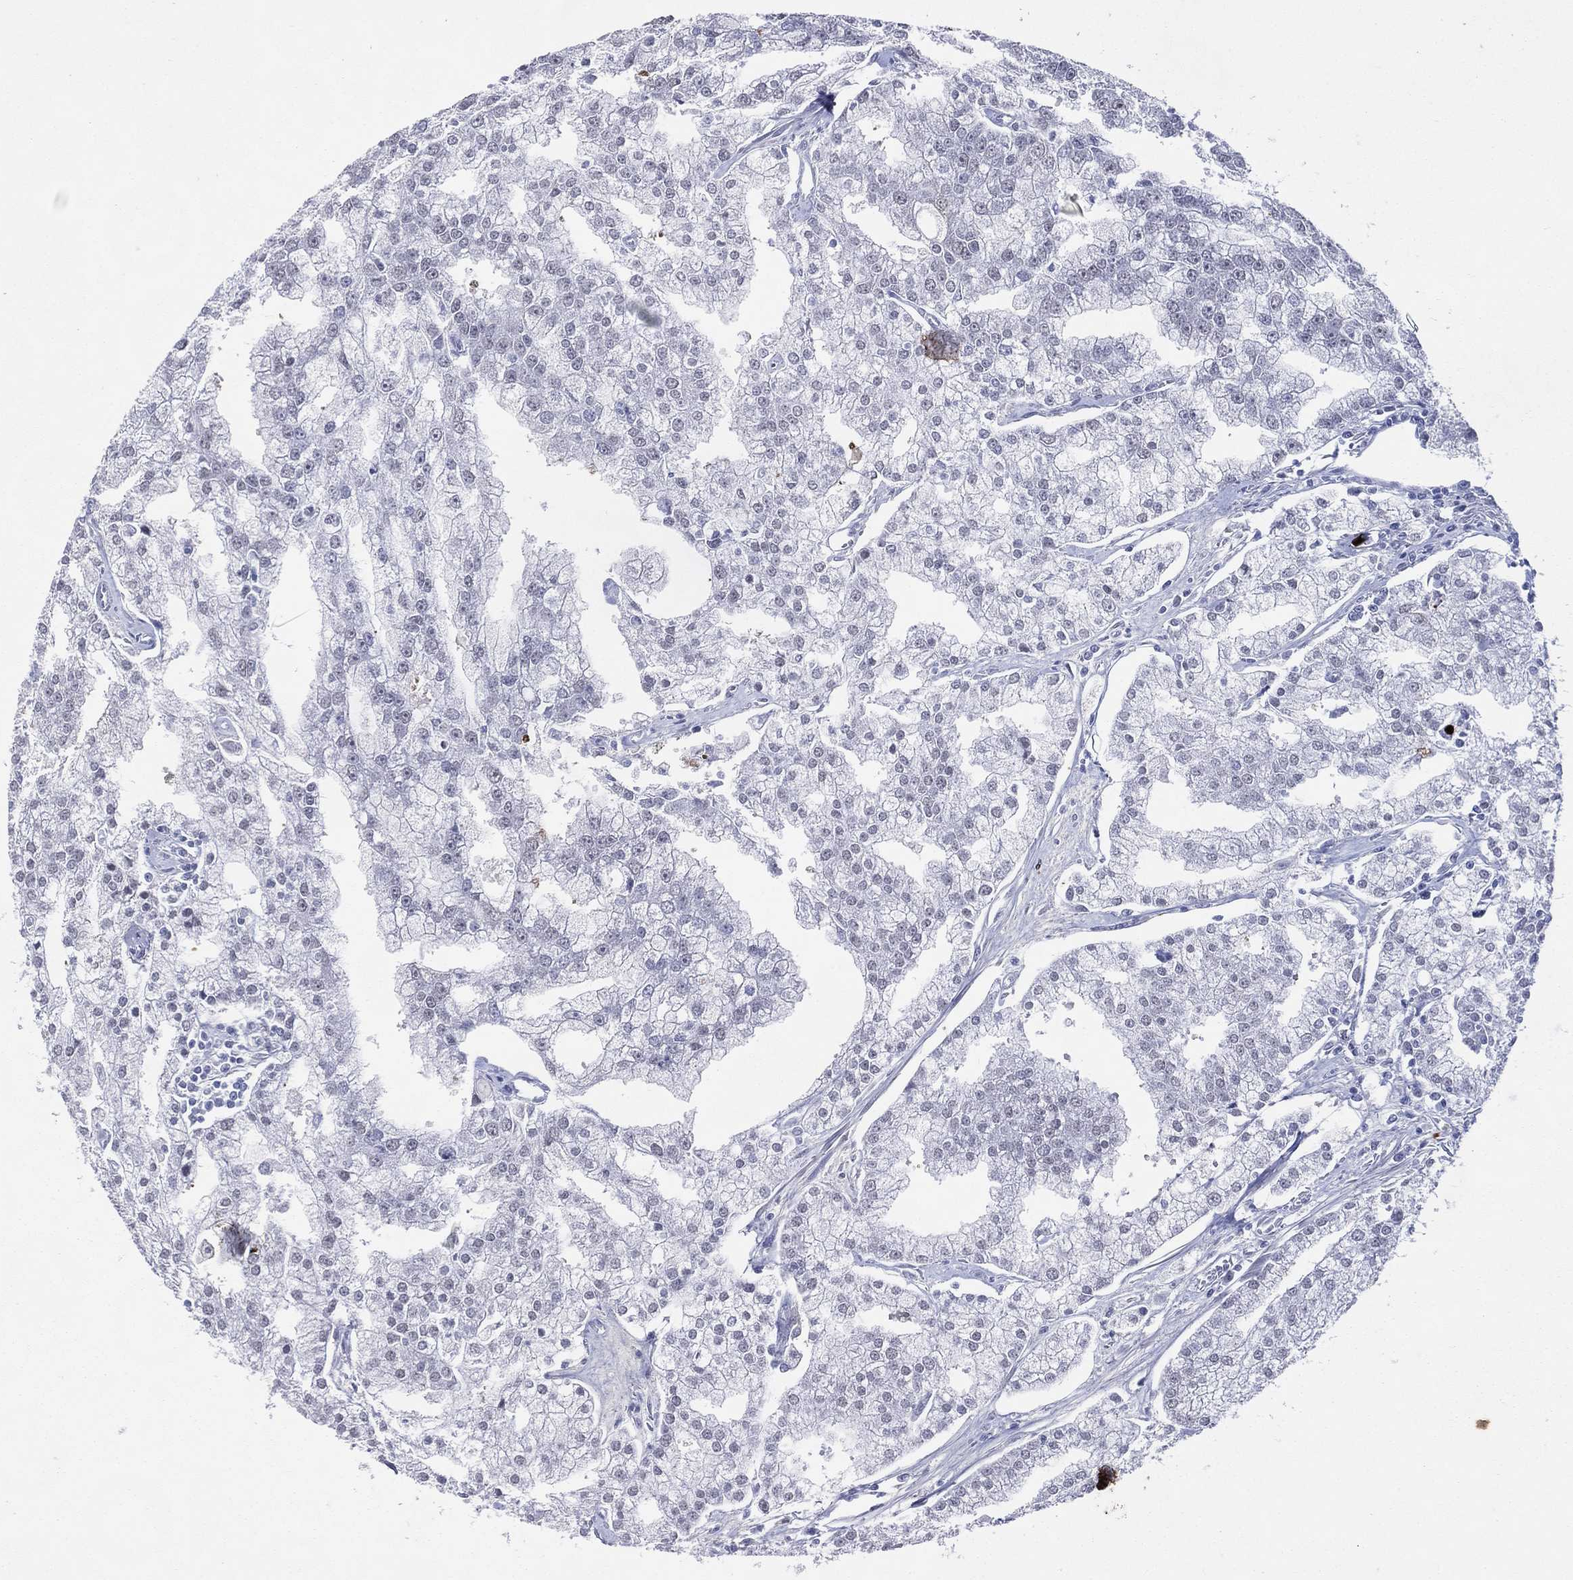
{"staining": {"intensity": "strong", "quantity": "25%-75%", "location": "cytoplasmic/membranous"}, "tissue": "prostate cancer", "cell_type": "Tumor cells", "image_type": "cancer", "snomed": [{"axis": "morphology", "description": "Adenocarcinoma, NOS"}, {"axis": "topography", "description": "Prostate"}], "caption": "DAB immunohistochemical staining of human adenocarcinoma (prostate) demonstrates strong cytoplasmic/membranous protein staining in about 25%-75% of tumor cells. (DAB (3,3'-diaminobenzidine) IHC with brightfield microscopy, high magnification).", "gene": "CFAP58", "patient": {"sex": "male", "age": 70}}